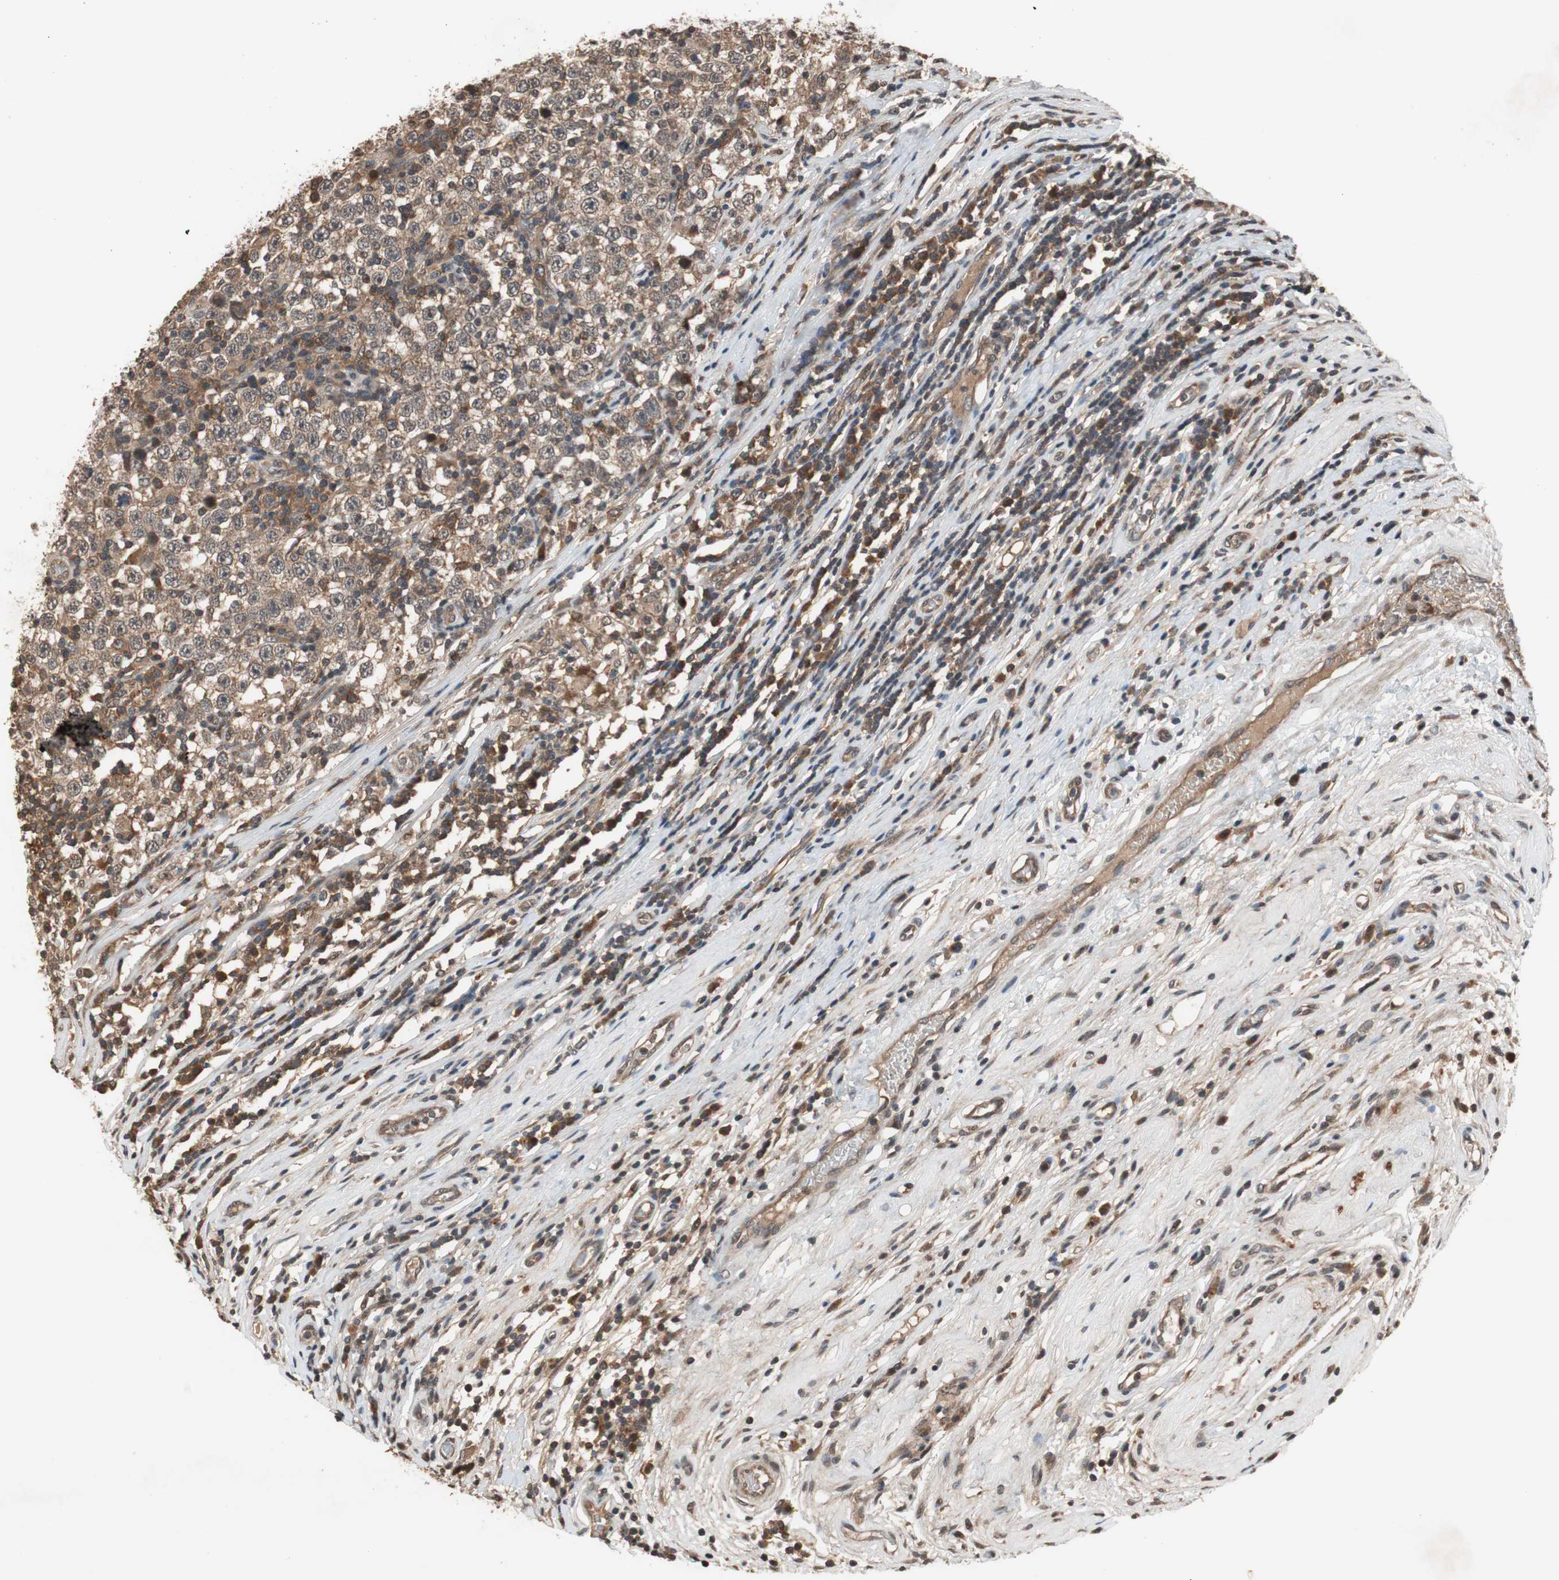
{"staining": {"intensity": "moderate", "quantity": ">75%", "location": "cytoplasmic/membranous"}, "tissue": "testis cancer", "cell_type": "Tumor cells", "image_type": "cancer", "snomed": [{"axis": "morphology", "description": "Seminoma, NOS"}, {"axis": "topography", "description": "Testis"}], "caption": "A high-resolution image shows IHC staining of testis cancer, which demonstrates moderate cytoplasmic/membranous positivity in approximately >75% of tumor cells.", "gene": "TMEM230", "patient": {"sex": "male", "age": 43}}